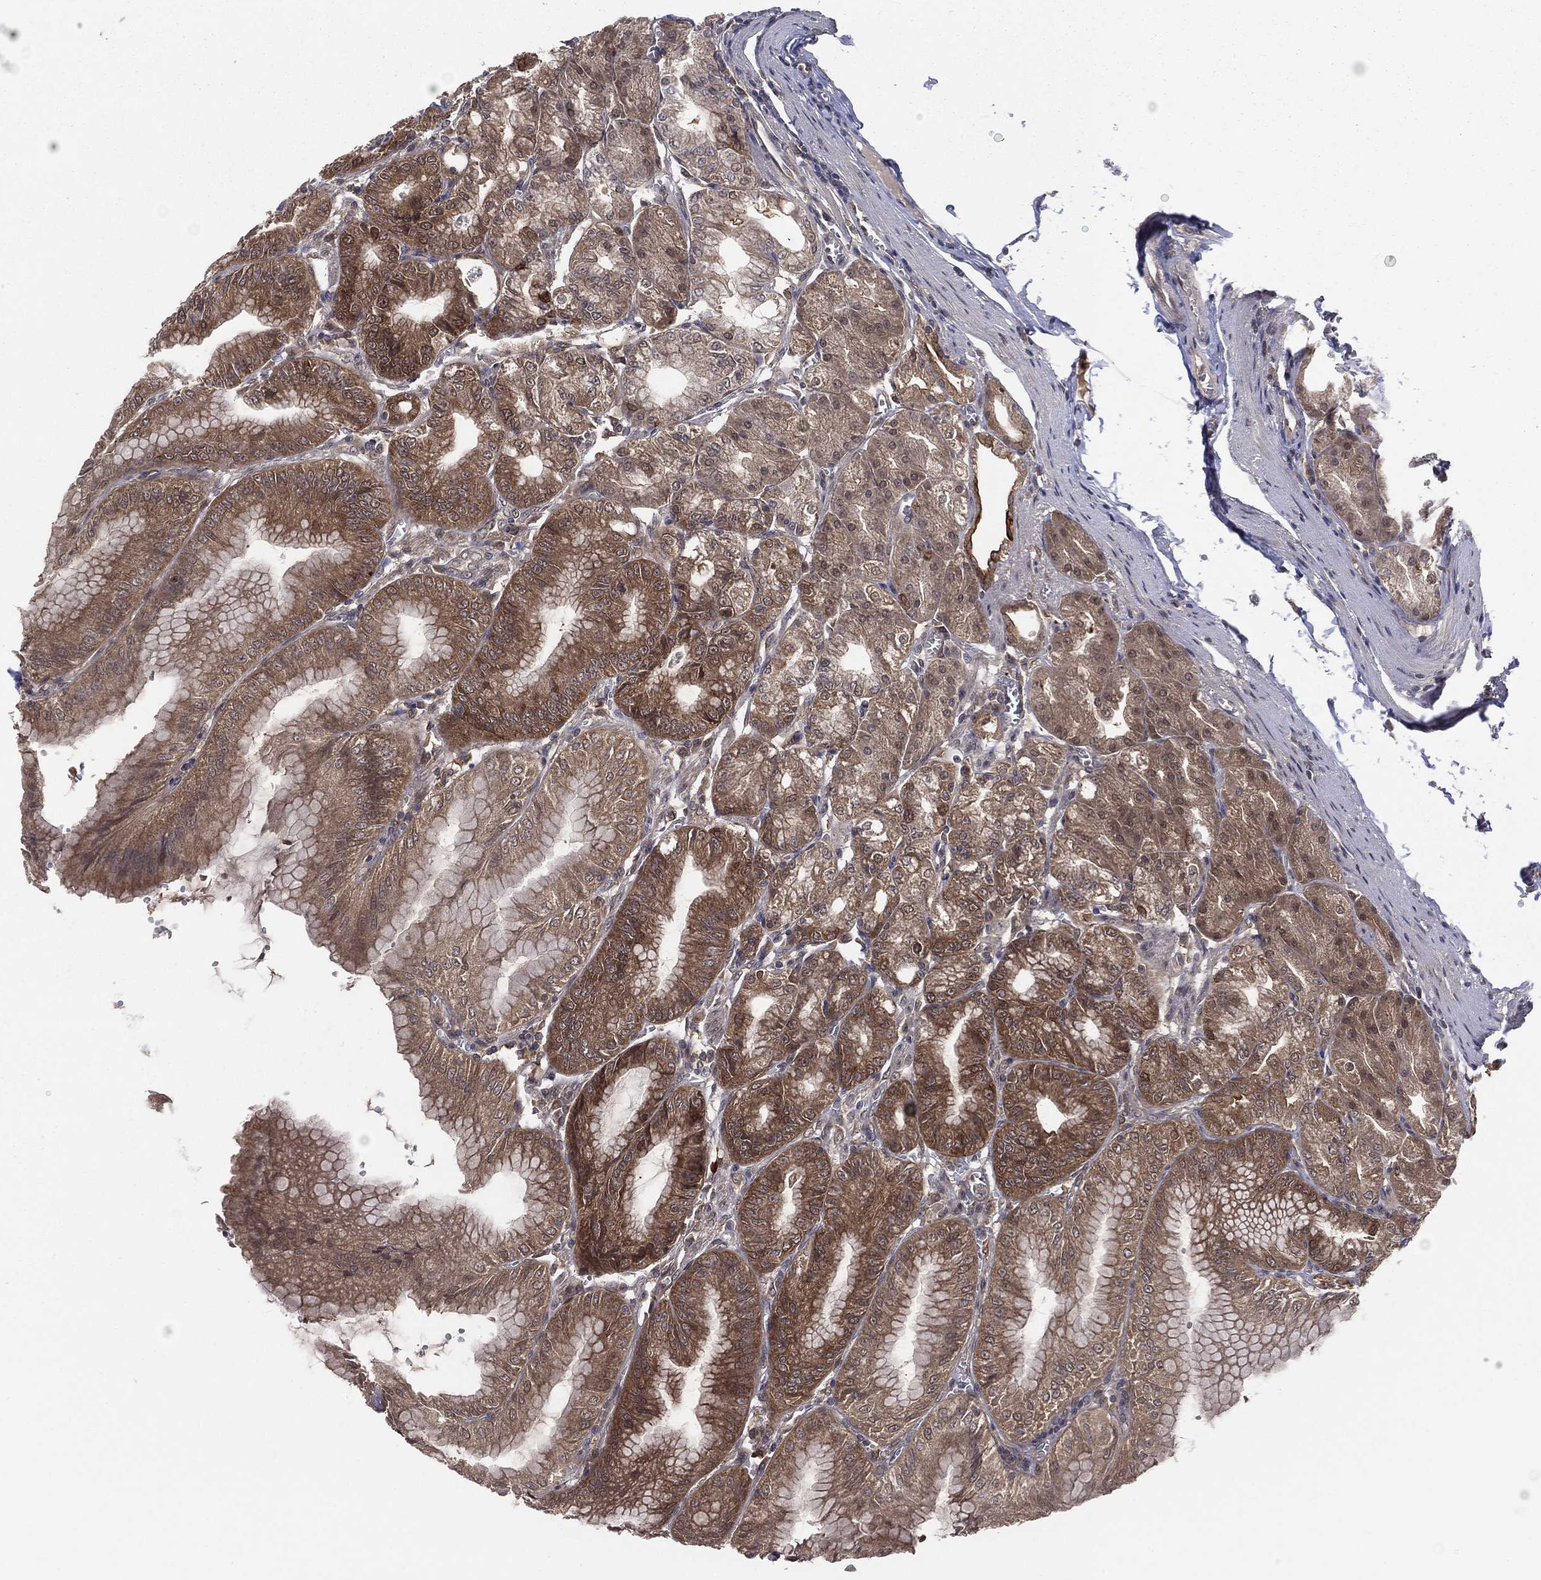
{"staining": {"intensity": "moderate", "quantity": ">75%", "location": "cytoplasmic/membranous"}, "tissue": "stomach", "cell_type": "Glandular cells", "image_type": "normal", "snomed": [{"axis": "morphology", "description": "Normal tissue, NOS"}, {"axis": "topography", "description": "Stomach"}], "caption": "A brown stain highlights moderate cytoplasmic/membranous expression of a protein in glandular cells of benign human stomach. (DAB IHC, brown staining for protein, blue staining for nuclei).", "gene": "KRT7", "patient": {"sex": "male", "age": 71}}